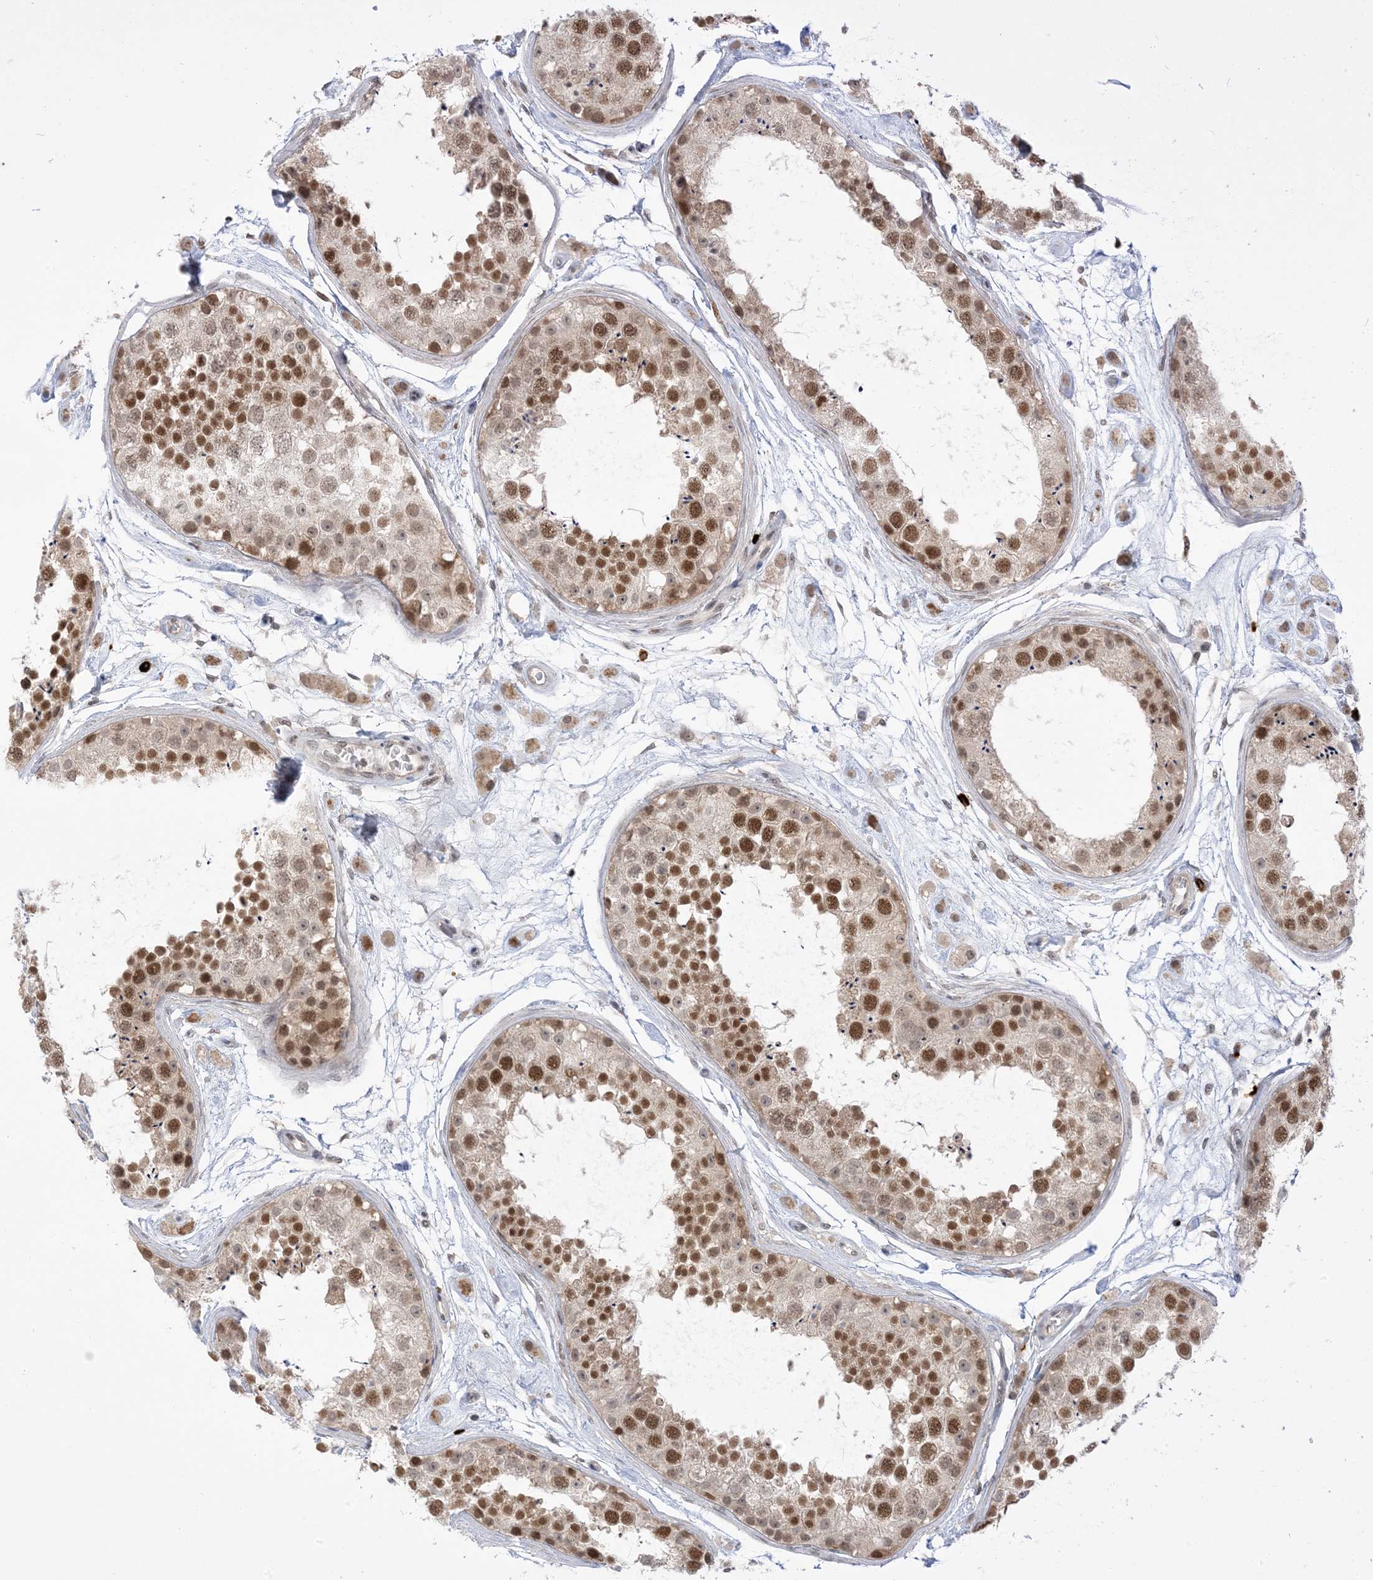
{"staining": {"intensity": "moderate", "quantity": ">75%", "location": "nuclear"}, "tissue": "testis", "cell_type": "Cells in seminiferous ducts", "image_type": "normal", "snomed": [{"axis": "morphology", "description": "Normal tissue, NOS"}, {"axis": "topography", "description": "Testis"}], "caption": "Normal testis exhibits moderate nuclear expression in about >75% of cells in seminiferous ducts Nuclei are stained in blue..", "gene": "RANBP9", "patient": {"sex": "male", "age": 25}}